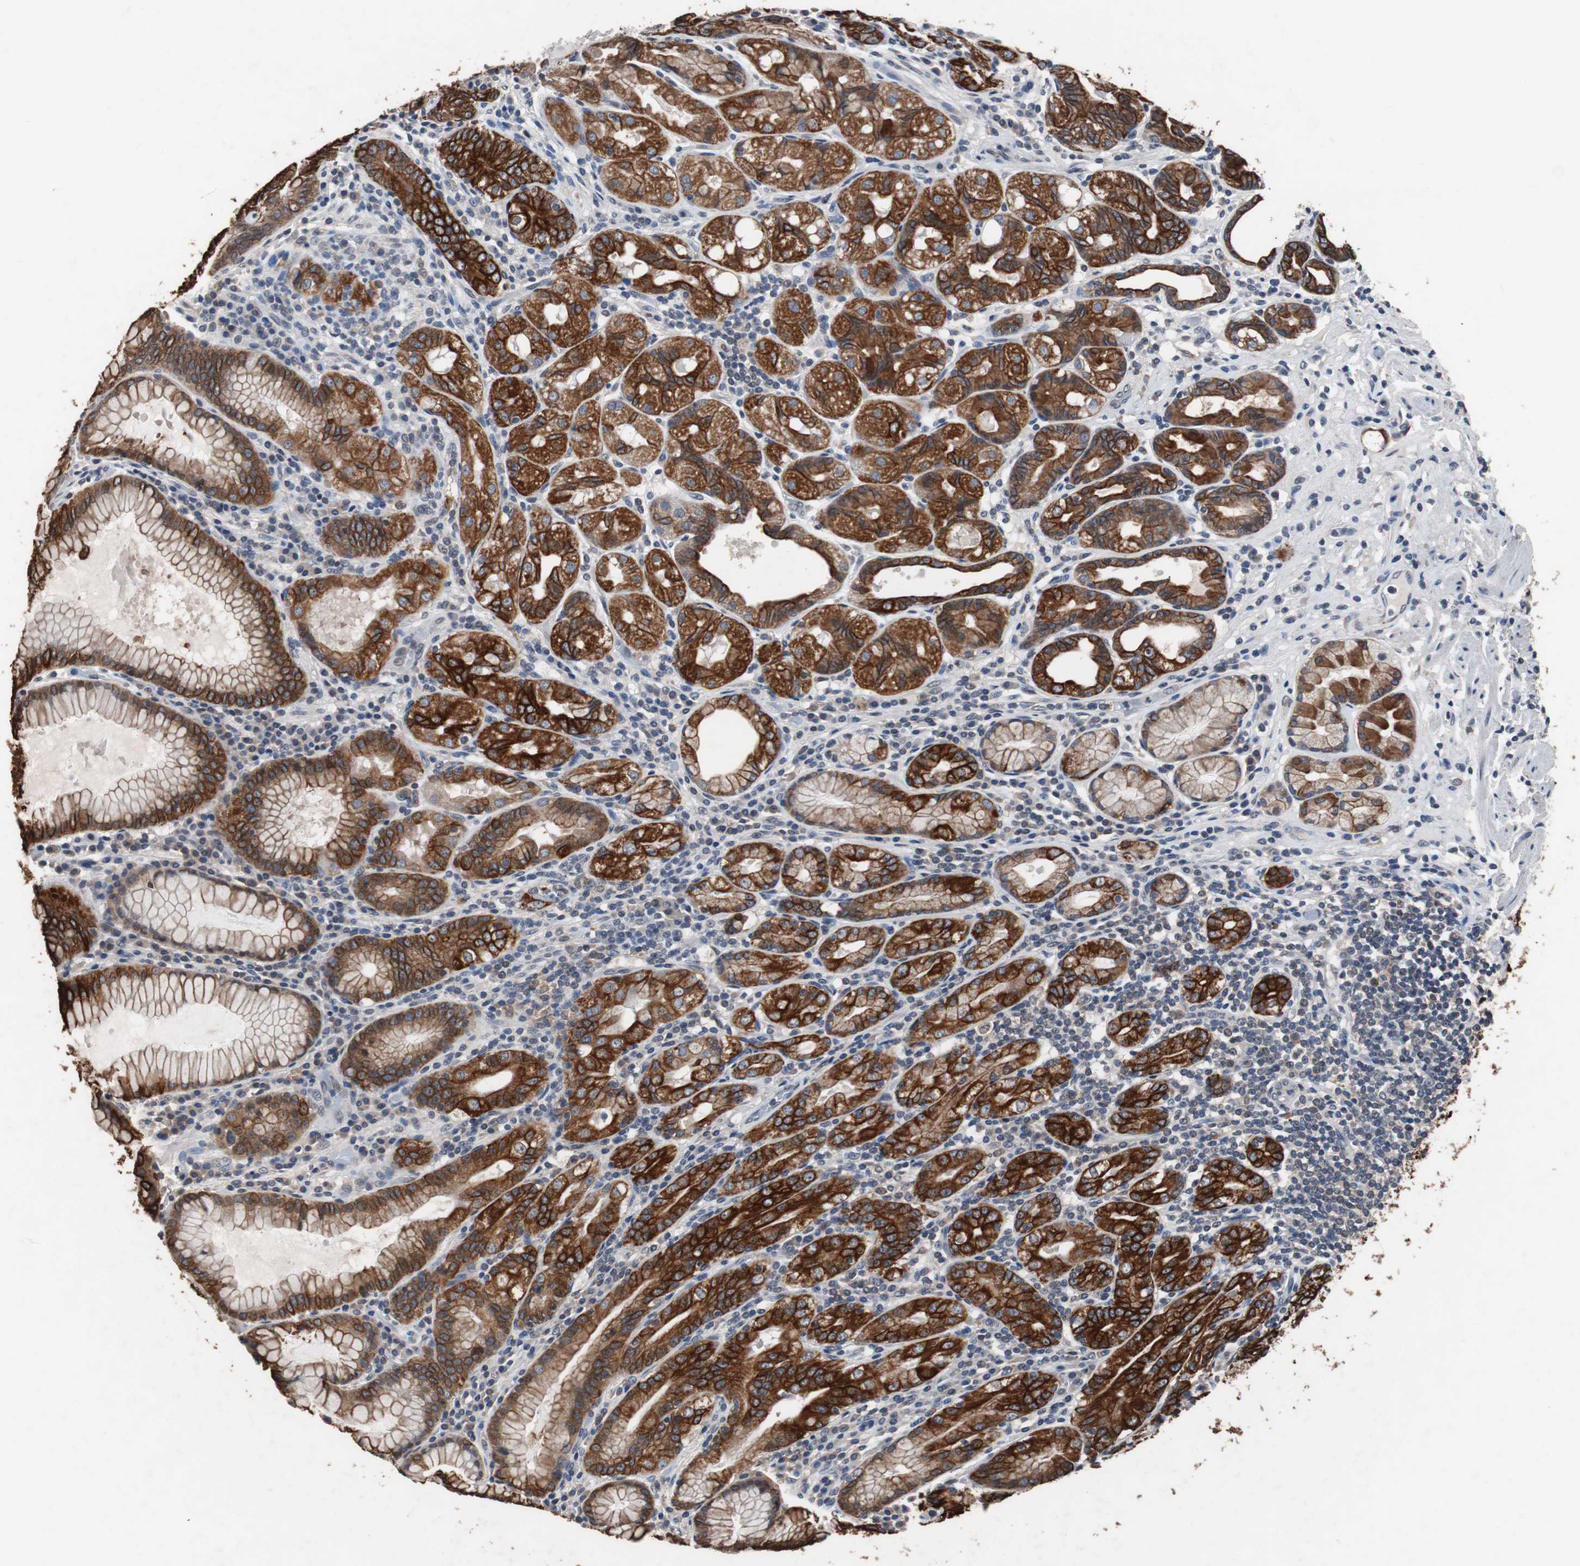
{"staining": {"intensity": "strong", "quantity": ">75%", "location": "cytoplasmic/membranous"}, "tissue": "stomach", "cell_type": "Glandular cells", "image_type": "normal", "snomed": [{"axis": "morphology", "description": "Normal tissue, NOS"}, {"axis": "topography", "description": "Stomach, lower"}], "caption": "Protein positivity by immunohistochemistry (IHC) exhibits strong cytoplasmic/membranous expression in about >75% of glandular cells in unremarkable stomach. The staining was performed using DAB (3,3'-diaminobenzidine), with brown indicating positive protein expression. Nuclei are stained blue with hematoxylin.", "gene": "USP10", "patient": {"sex": "female", "age": 76}}